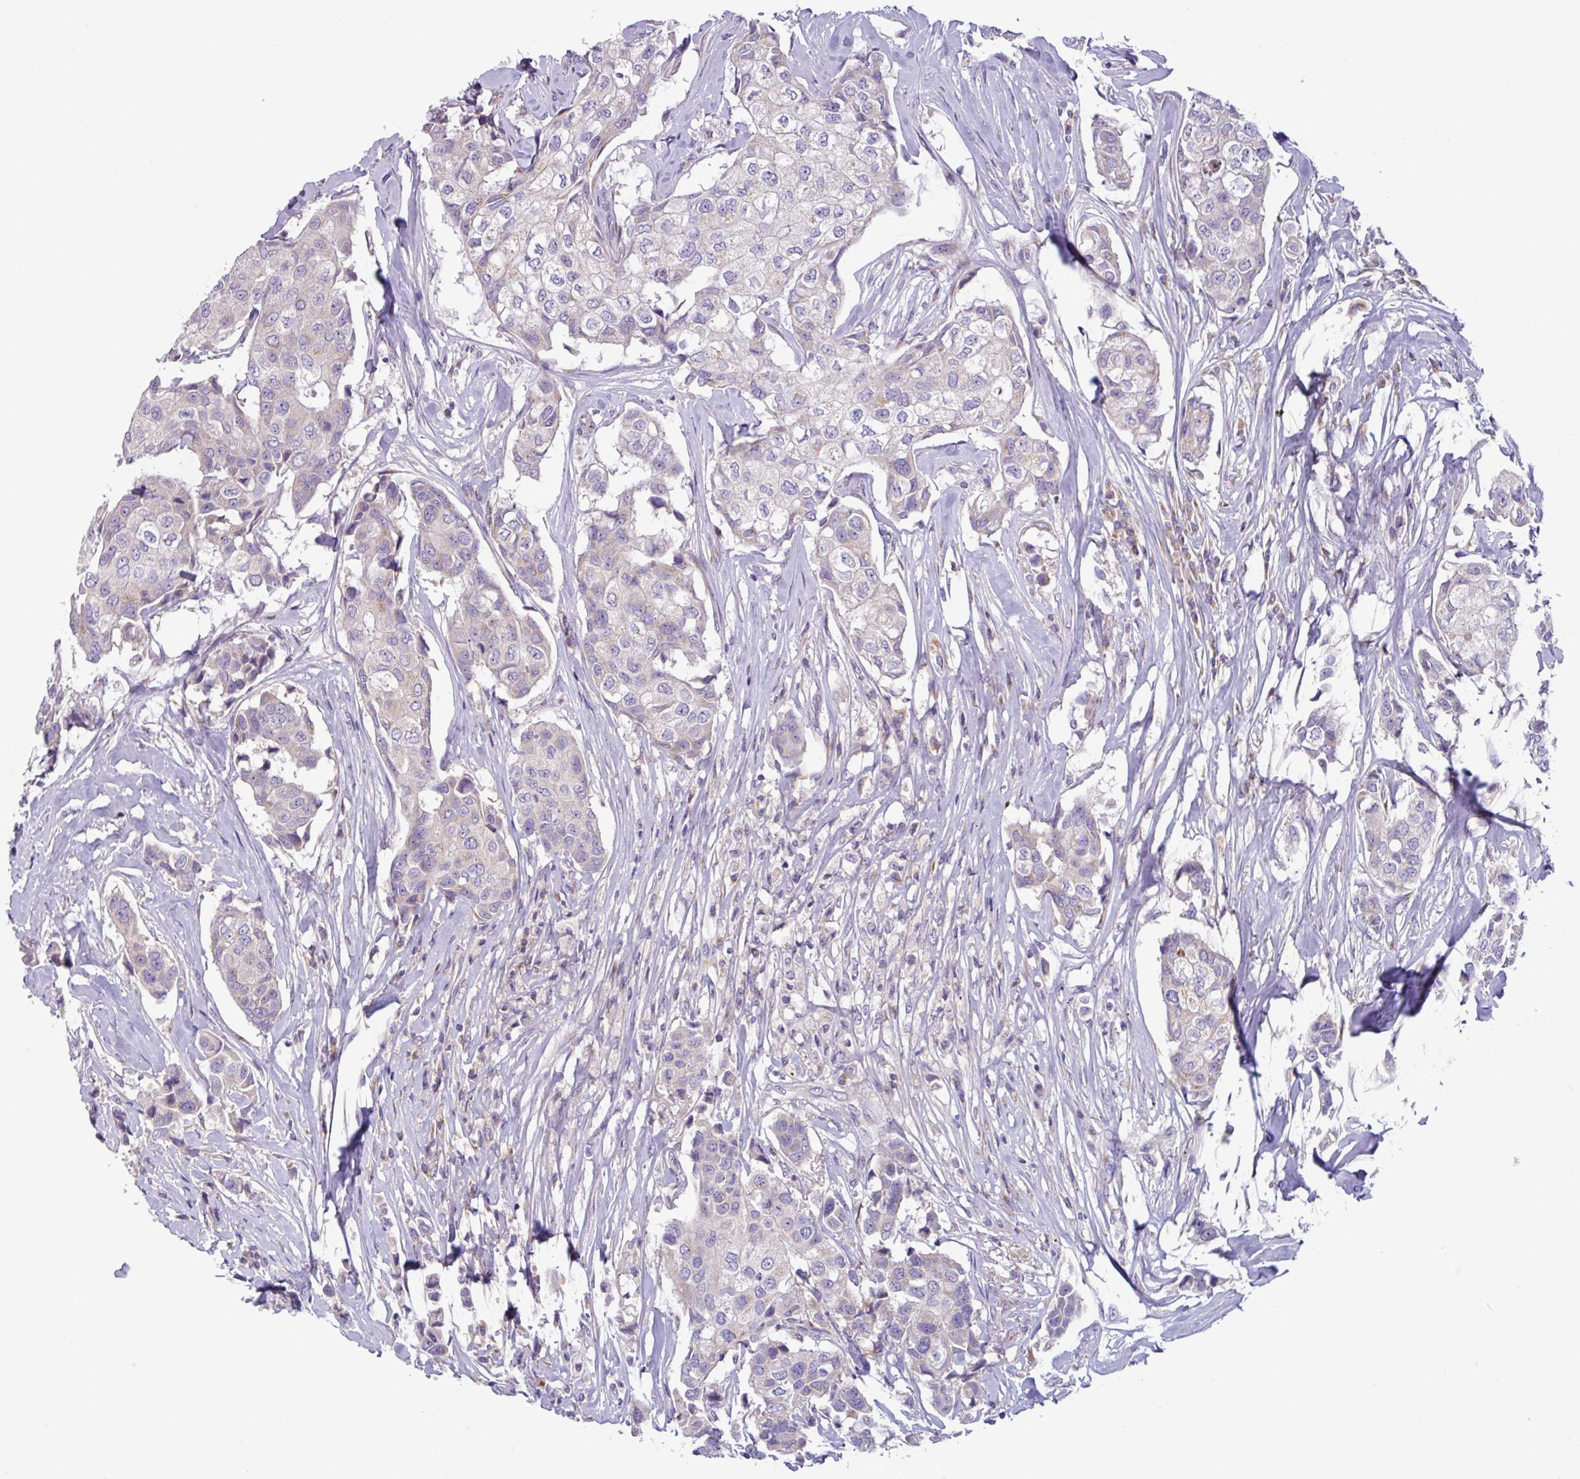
{"staining": {"intensity": "negative", "quantity": "none", "location": "none"}, "tissue": "breast cancer", "cell_type": "Tumor cells", "image_type": "cancer", "snomed": [{"axis": "morphology", "description": "Duct carcinoma"}, {"axis": "topography", "description": "Breast"}], "caption": "Histopathology image shows no significant protein positivity in tumor cells of breast cancer. (Brightfield microscopy of DAB (3,3'-diaminobenzidine) immunohistochemistry at high magnification).", "gene": "STIMATE", "patient": {"sex": "female", "age": 80}}